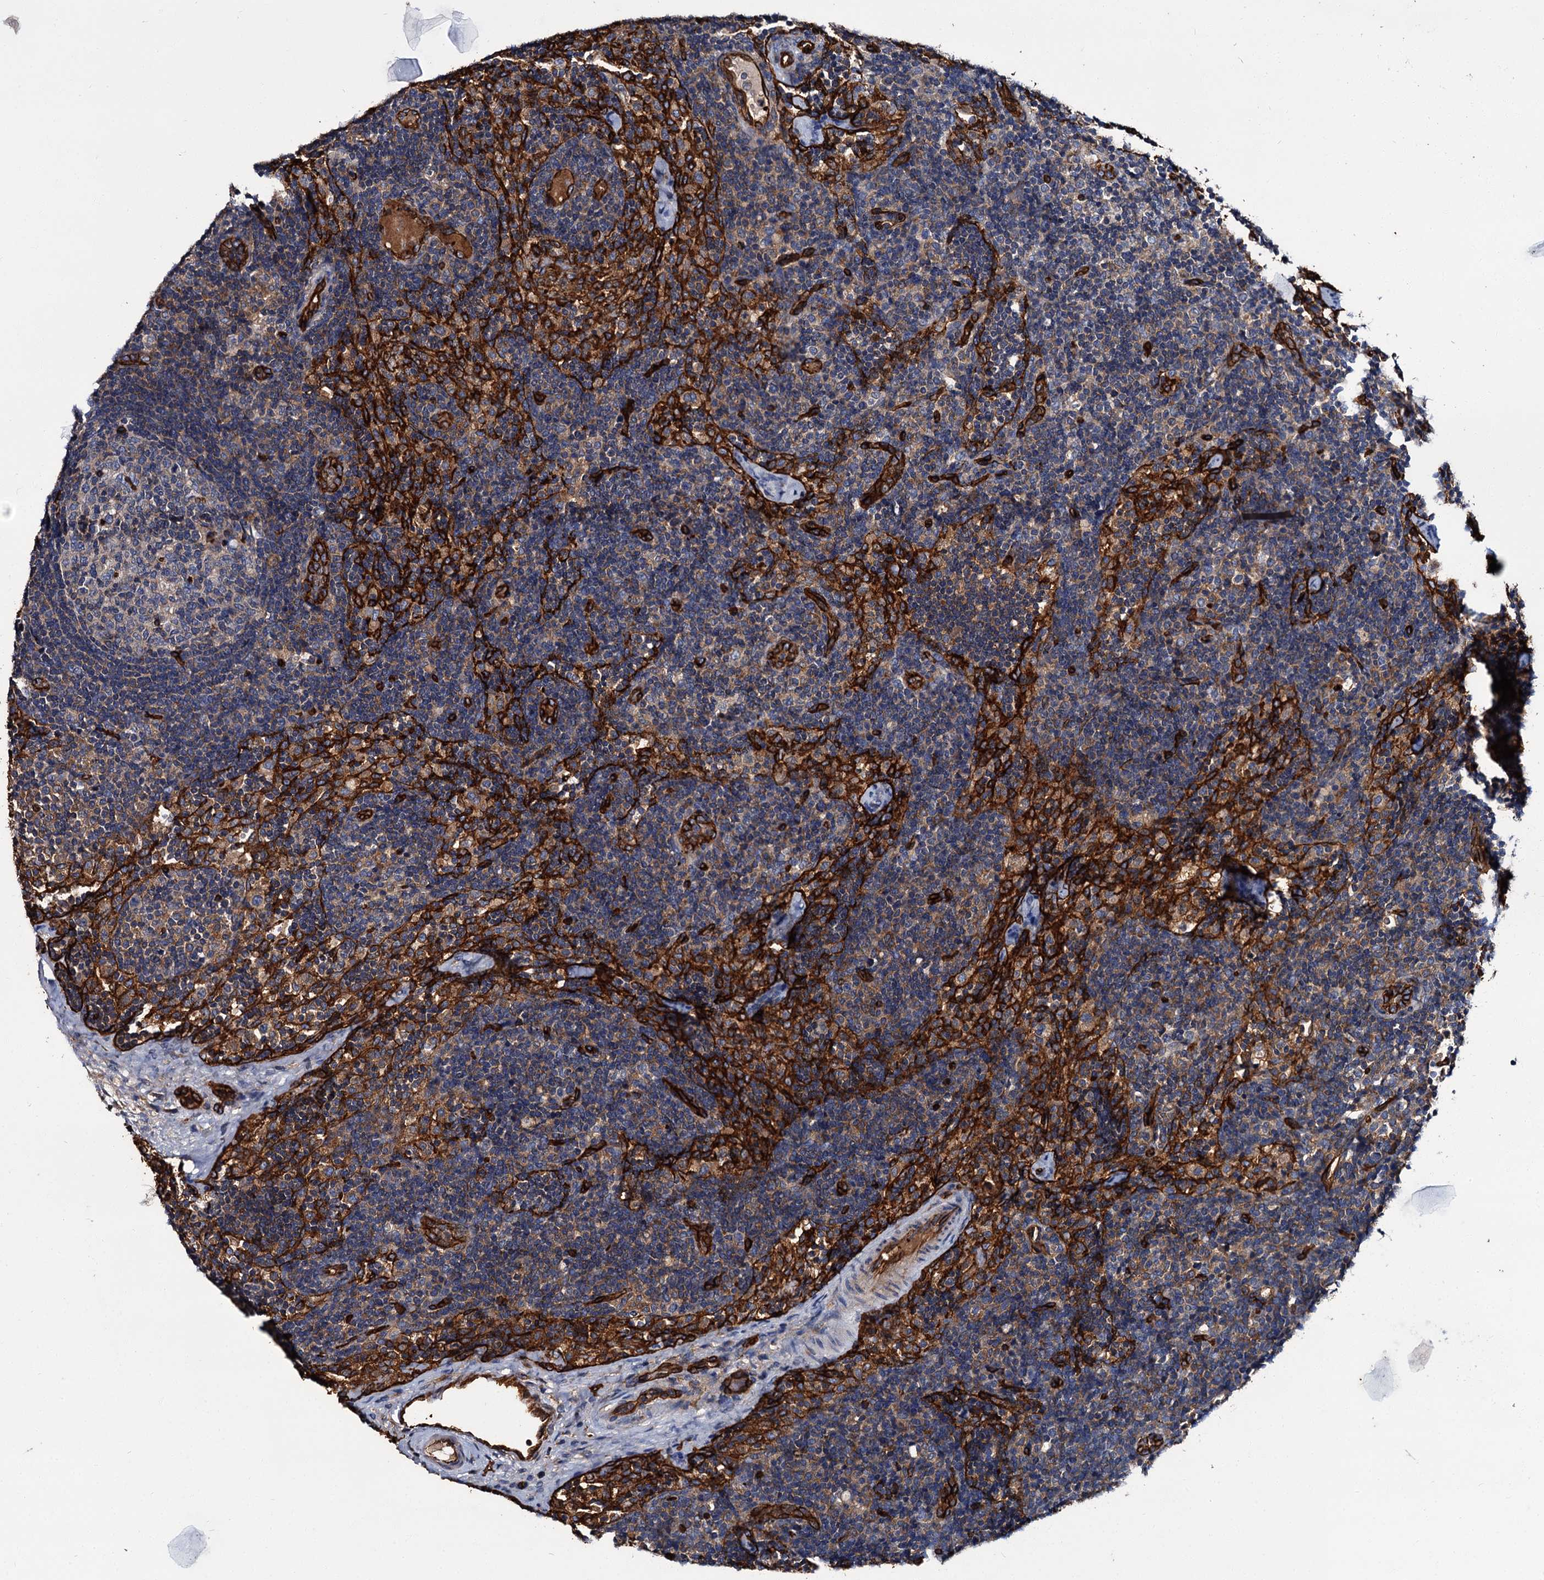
{"staining": {"intensity": "negative", "quantity": "none", "location": "none"}, "tissue": "lymph node", "cell_type": "Germinal center cells", "image_type": "normal", "snomed": [{"axis": "morphology", "description": "Normal tissue, NOS"}, {"axis": "topography", "description": "Lymph node"}], "caption": "High power microscopy micrograph of an IHC image of benign lymph node, revealing no significant expression in germinal center cells.", "gene": "CACNA1C", "patient": {"sex": "female", "age": 22}}